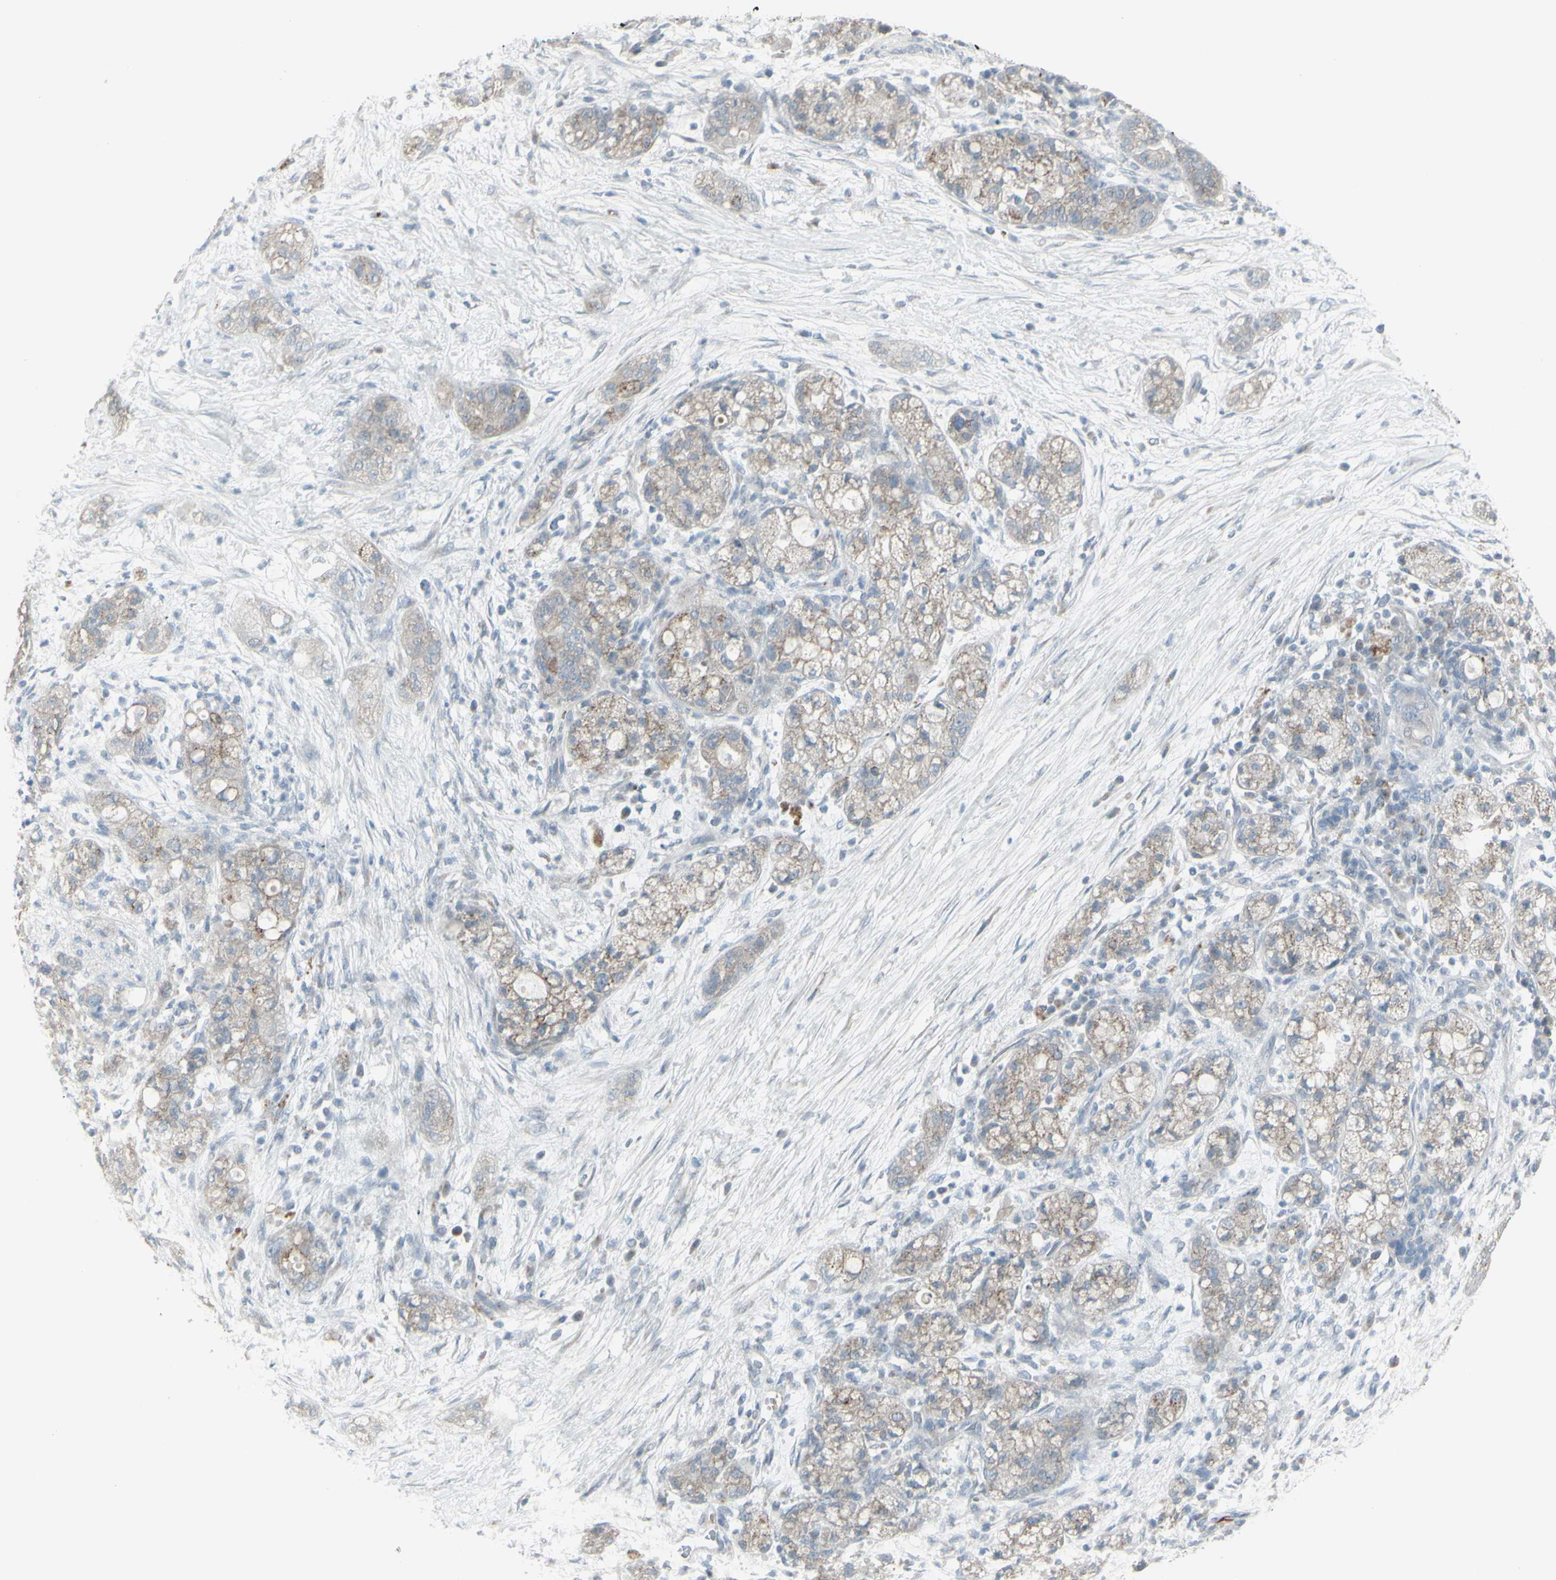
{"staining": {"intensity": "weak", "quantity": ">75%", "location": "cytoplasmic/membranous"}, "tissue": "pancreatic cancer", "cell_type": "Tumor cells", "image_type": "cancer", "snomed": [{"axis": "morphology", "description": "Adenocarcinoma, NOS"}, {"axis": "topography", "description": "Pancreas"}], "caption": "This is a micrograph of immunohistochemistry staining of pancreatic adenocarcinoma, which shows weak expression in the cytoplasmic/membranous of tumor cells.", "gene": "CD79B", "patient": {"sex": "female", "age": 78}}